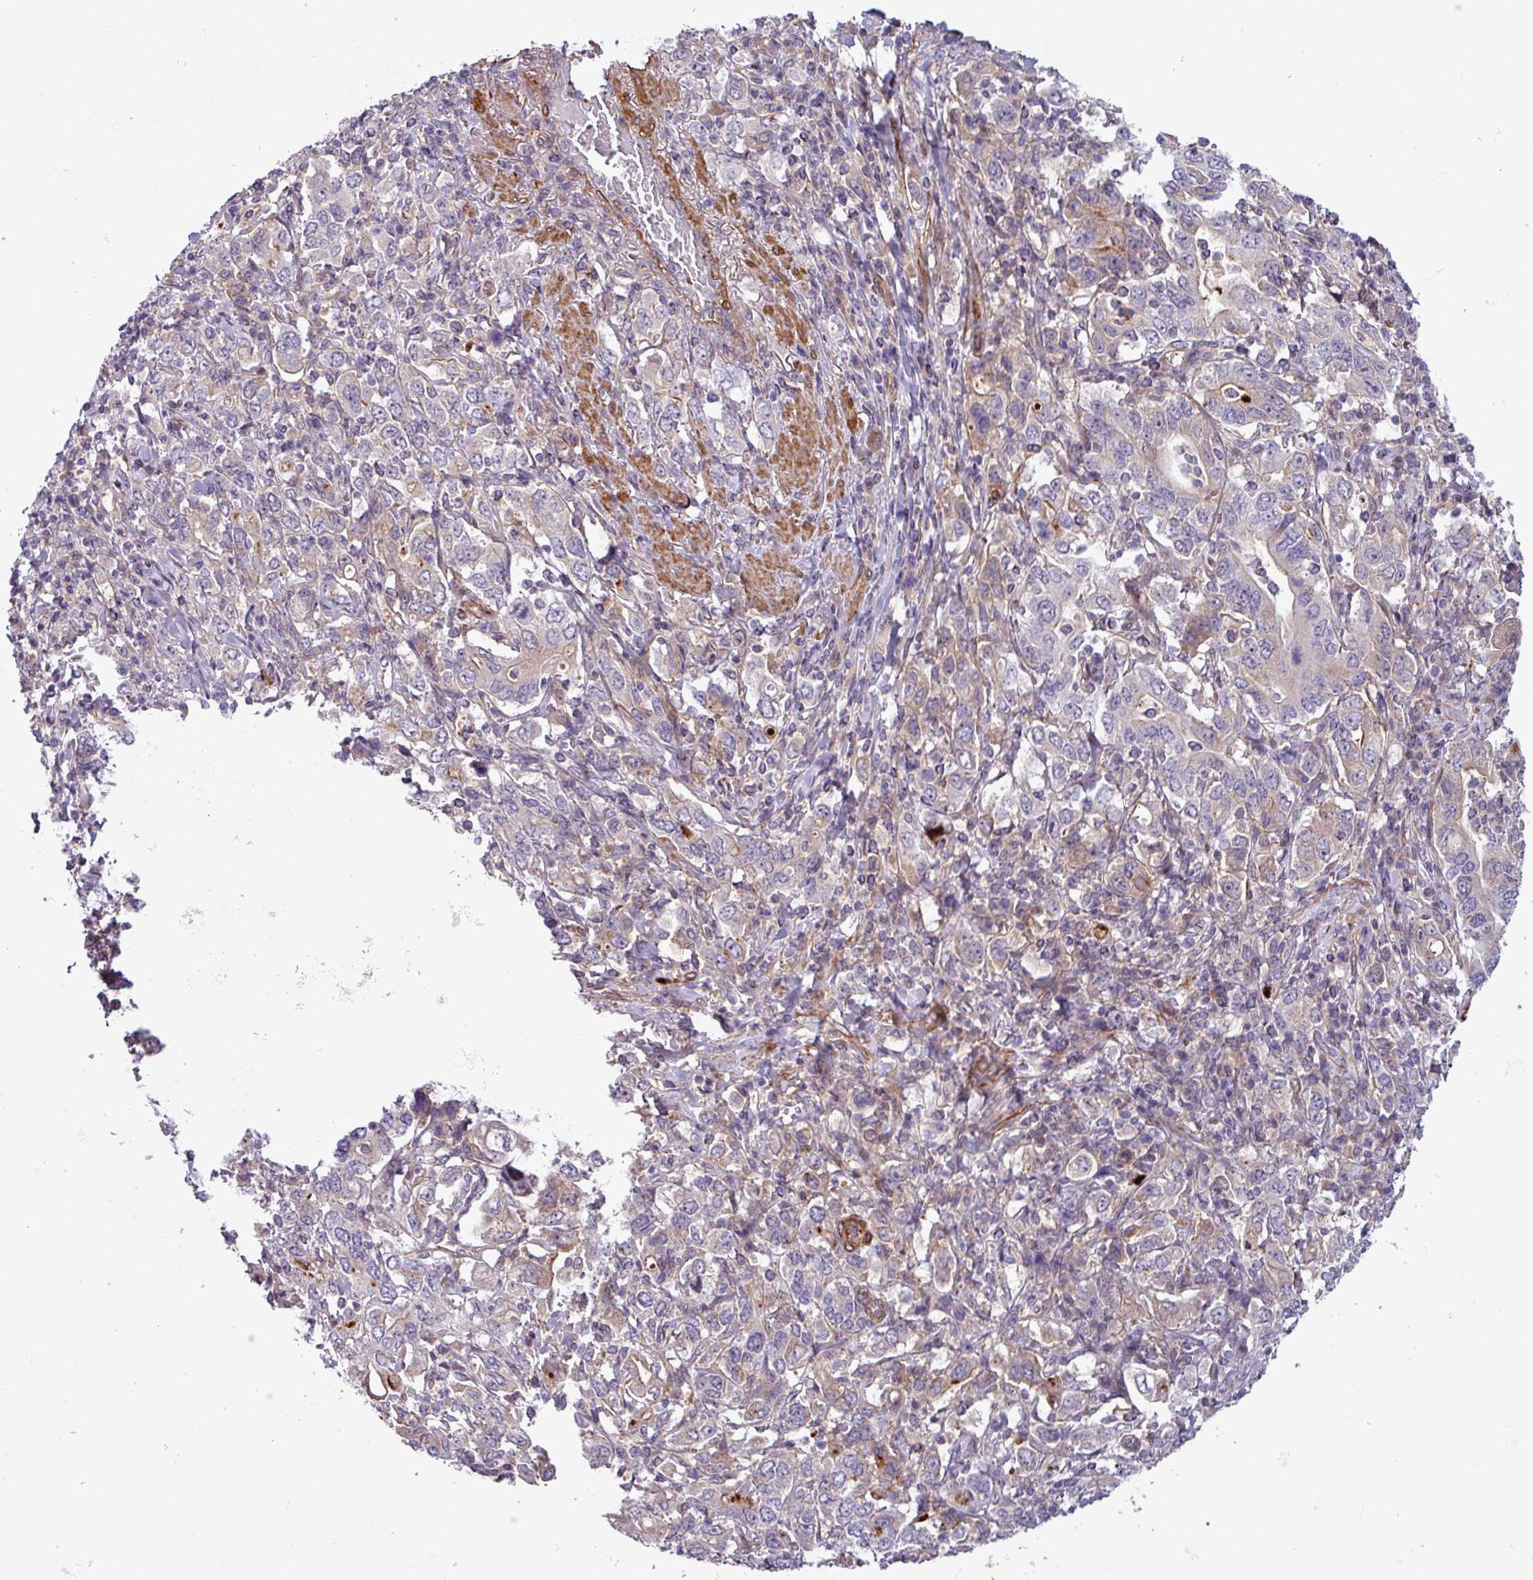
{"staining": {"intensity": "negative", "quantity": "none", "location": "none"}, "tissue": "stomach cancer", "cell_type": "Tumor cells", "image_type": "cancer", "snomed": [{"axis": "morphology", "description": "Adenocarcinoma, NOS"}, {"axis": "topography", "description": "Stomach, upper"}, {"axis": "topography", "description": "Stomach"}], "caption": "Stomach cancer was stained to show a protein in brown. There is no significant positivity in tumor cells. (DAB immunohistochemistry (IHC) with hematoxylin counter stain).", "gene": "PCED1A", "patient": {"sex": "male", "age": 62}}